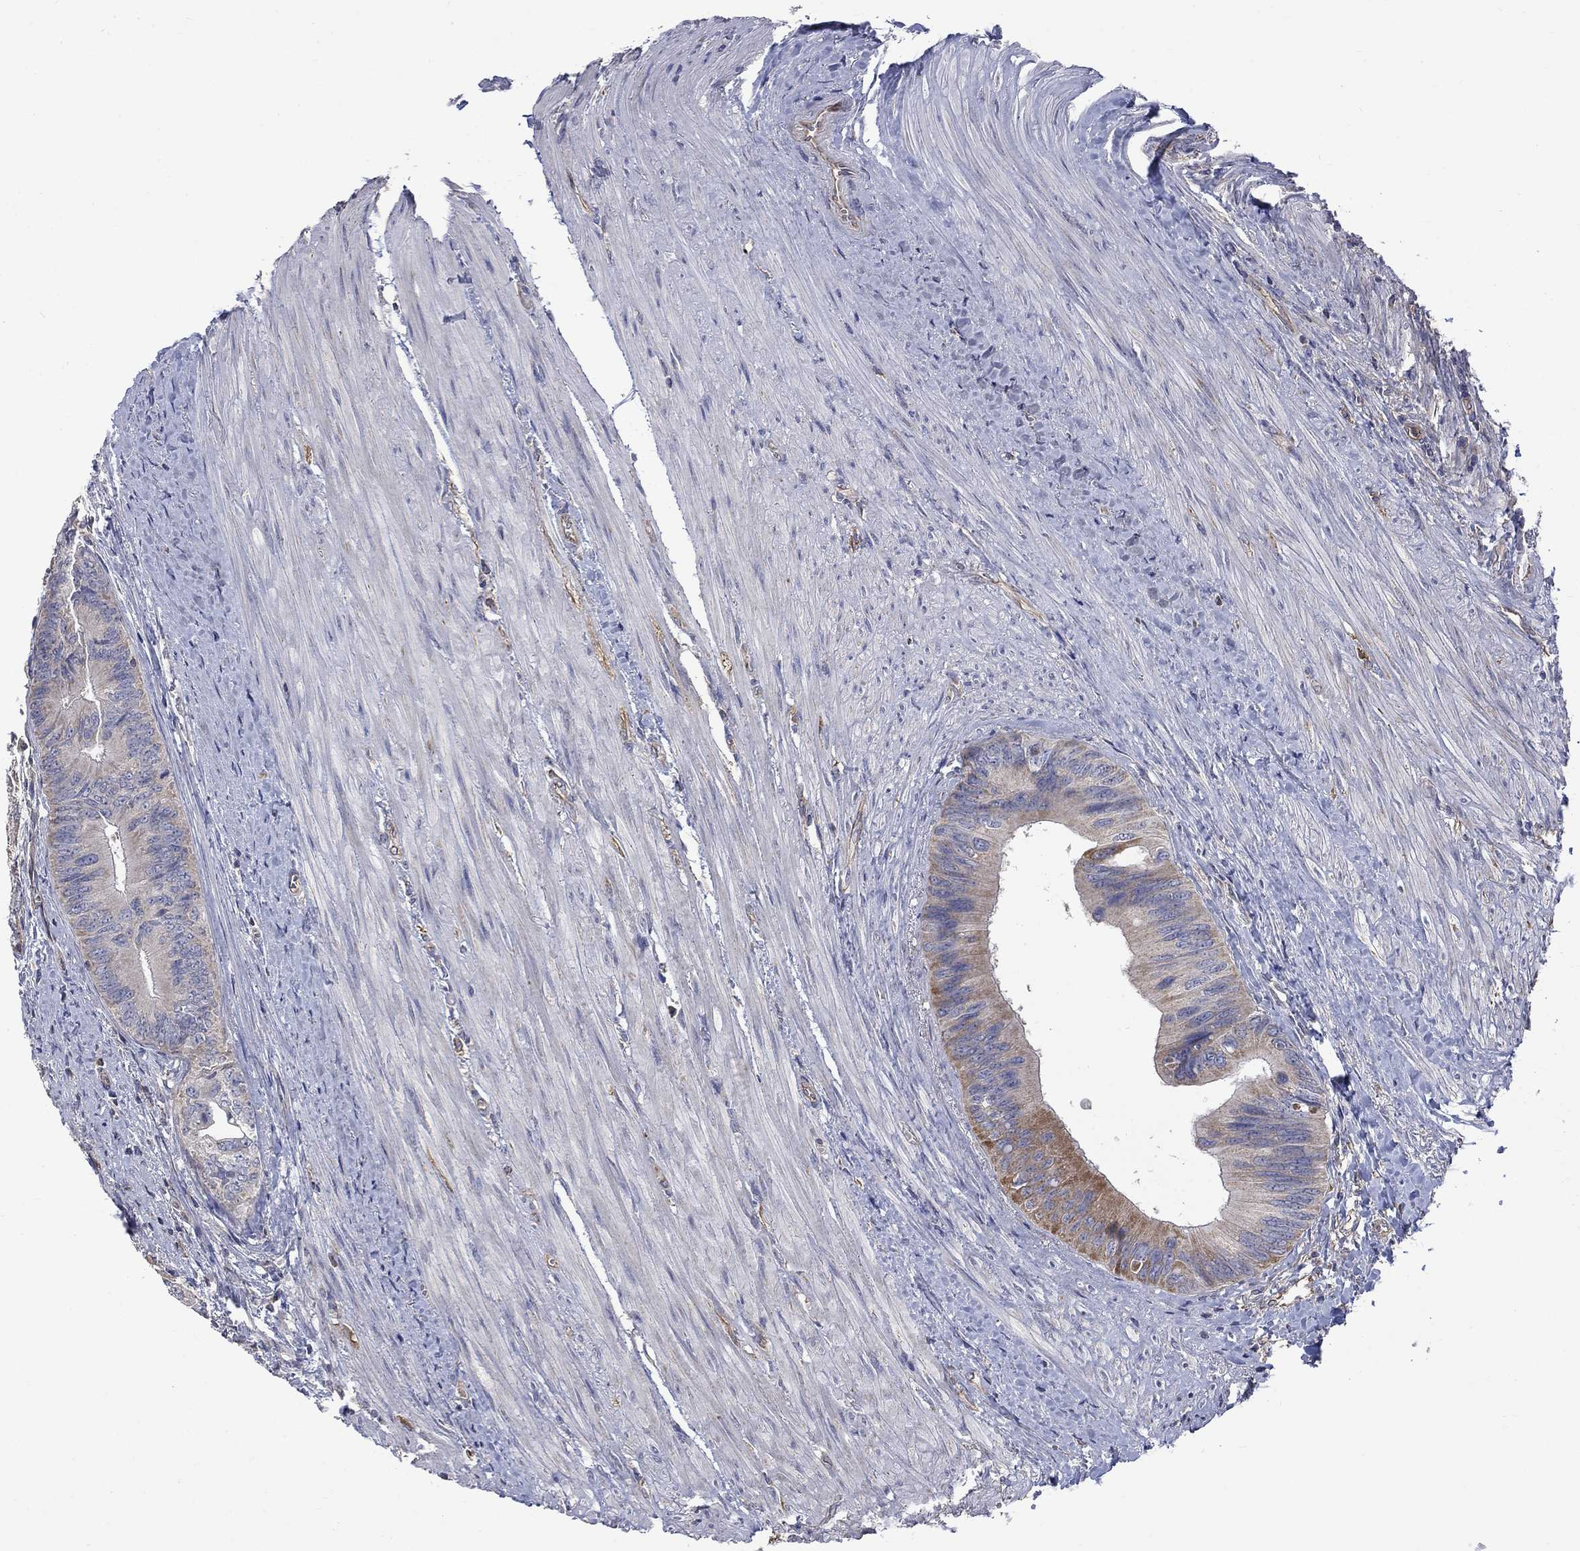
{"staining": {"intensity": "moderate", "quantity": "<25%", "location": "cytoplasmic/membranous"}, "tissue": "colorectal cancer", "cell_type": "Tumor cells", "image_type": "cancer", "snomed": [{"axis": "morphology", "description": "Normal tissue, NOS"}, {"axis": "morphology", "description": "Adenocarcinoma, NOS"}, {"axis": "topography", "description": "Colon"}], "caption": "IHC of colorectal cancer displays low levels of moderate cytoplasmic/membranous expression in approximately <25% of tumor cells. The protein of interest is shown in brown color, while the nuclei are stained blue.", "gene": "CAMKK2", "patient": {"sex": "male", "age": 65}}